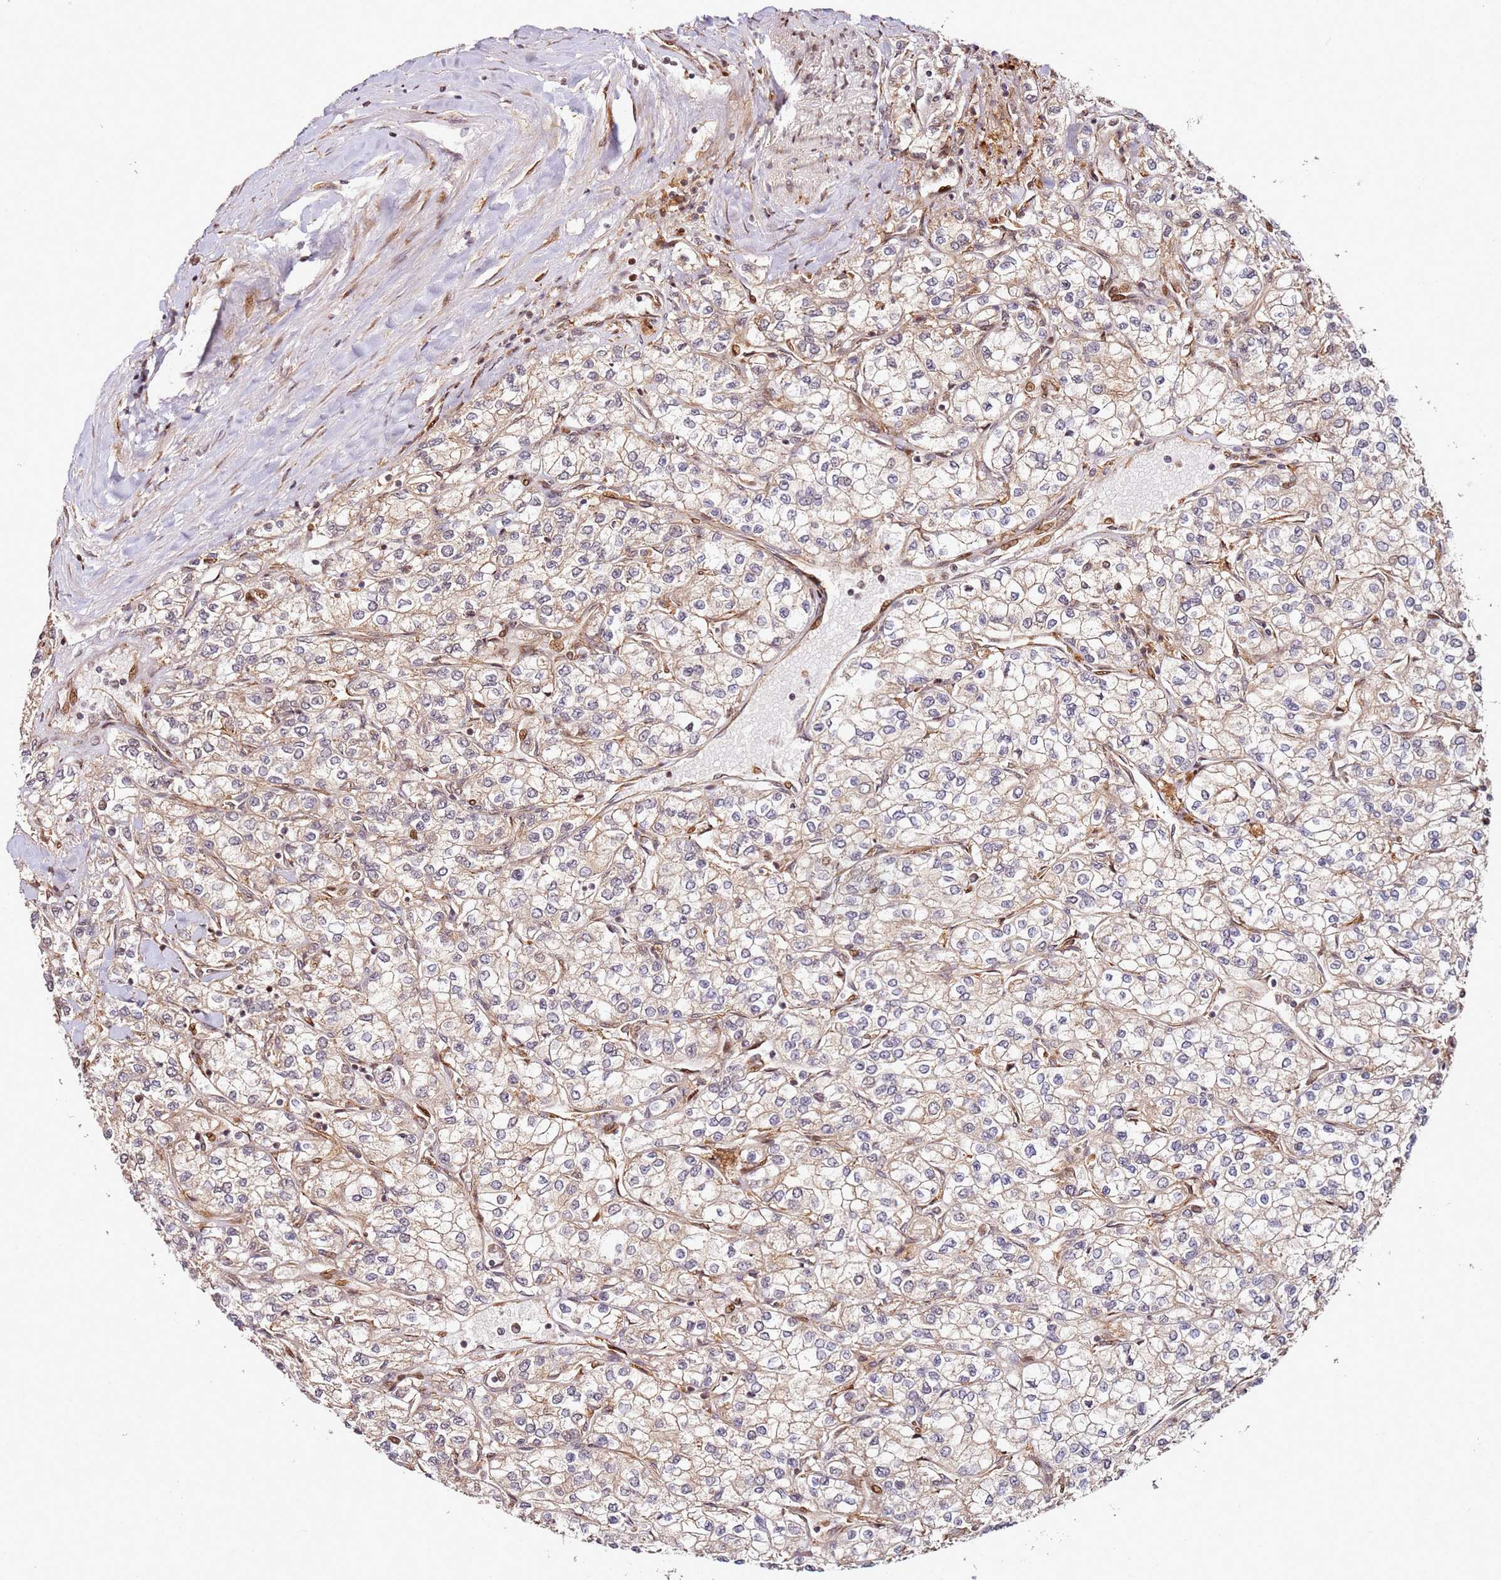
{"staining": {"intensity": "weak", "quantity": "25%-75%", "location": "cytoplasmic/membranous"}, "tissue": "renal cancer", "cell_type": "Tumor cells", "image_type": "cancer", "snomed": [{"axis": "morphology", "description": "Adenocarcinoma, NOS"}, {"axis": "topography", "description": "Kidney"}], "caption": "Protein staining of renal cancer (adenocarcinoma) tissue displays weak cytoplasmic/membranous staining in about 25%-75% of tumor cells.", "gene": "RPS3A", "patient": {"sex": "male", "age": 80}}